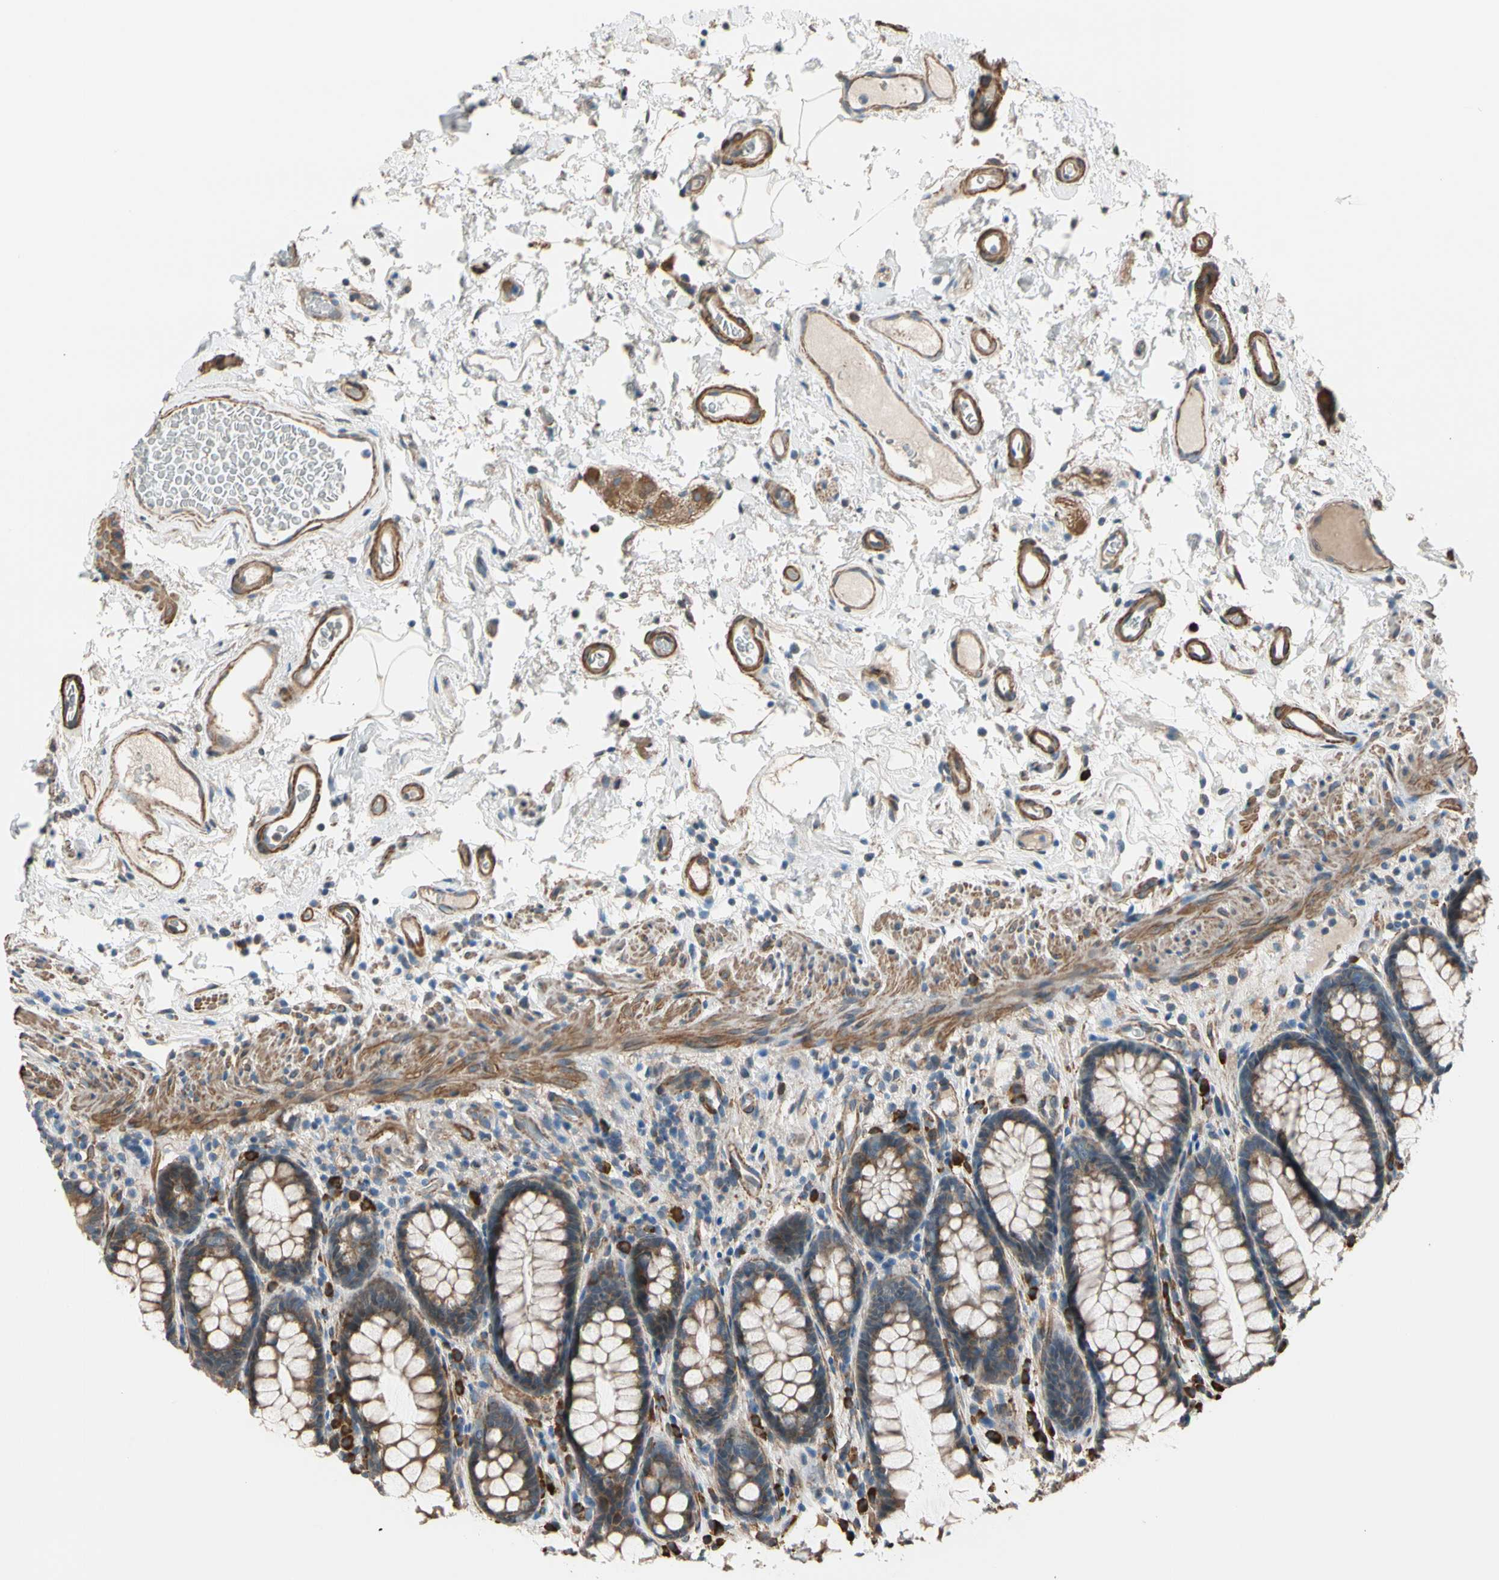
{"staining": {"intensity": "moderate", "quantity": ">75%", "location": "cytoplasmic/membranous"}, "tissue": "rectum", "cell_type": "Glandular cells", "image_type": "normal", "snomed": [{"axis": "morphology", "description": "Normal tissue, NOS"}, {"axis": "topography", "description": "Rectum"}], "caption": "Unremarkable rectum was stained to show a protein in brown. There is medium levels of moderate cytoplasmic/membranous positivity in about >75% of glandular cells. (DAB (3,3'-diaminobenzidine) IHC with brightfield microscopy, high magnification).", "gene": "LIMK2", "patient": {"sex": "male", "age": 92}}